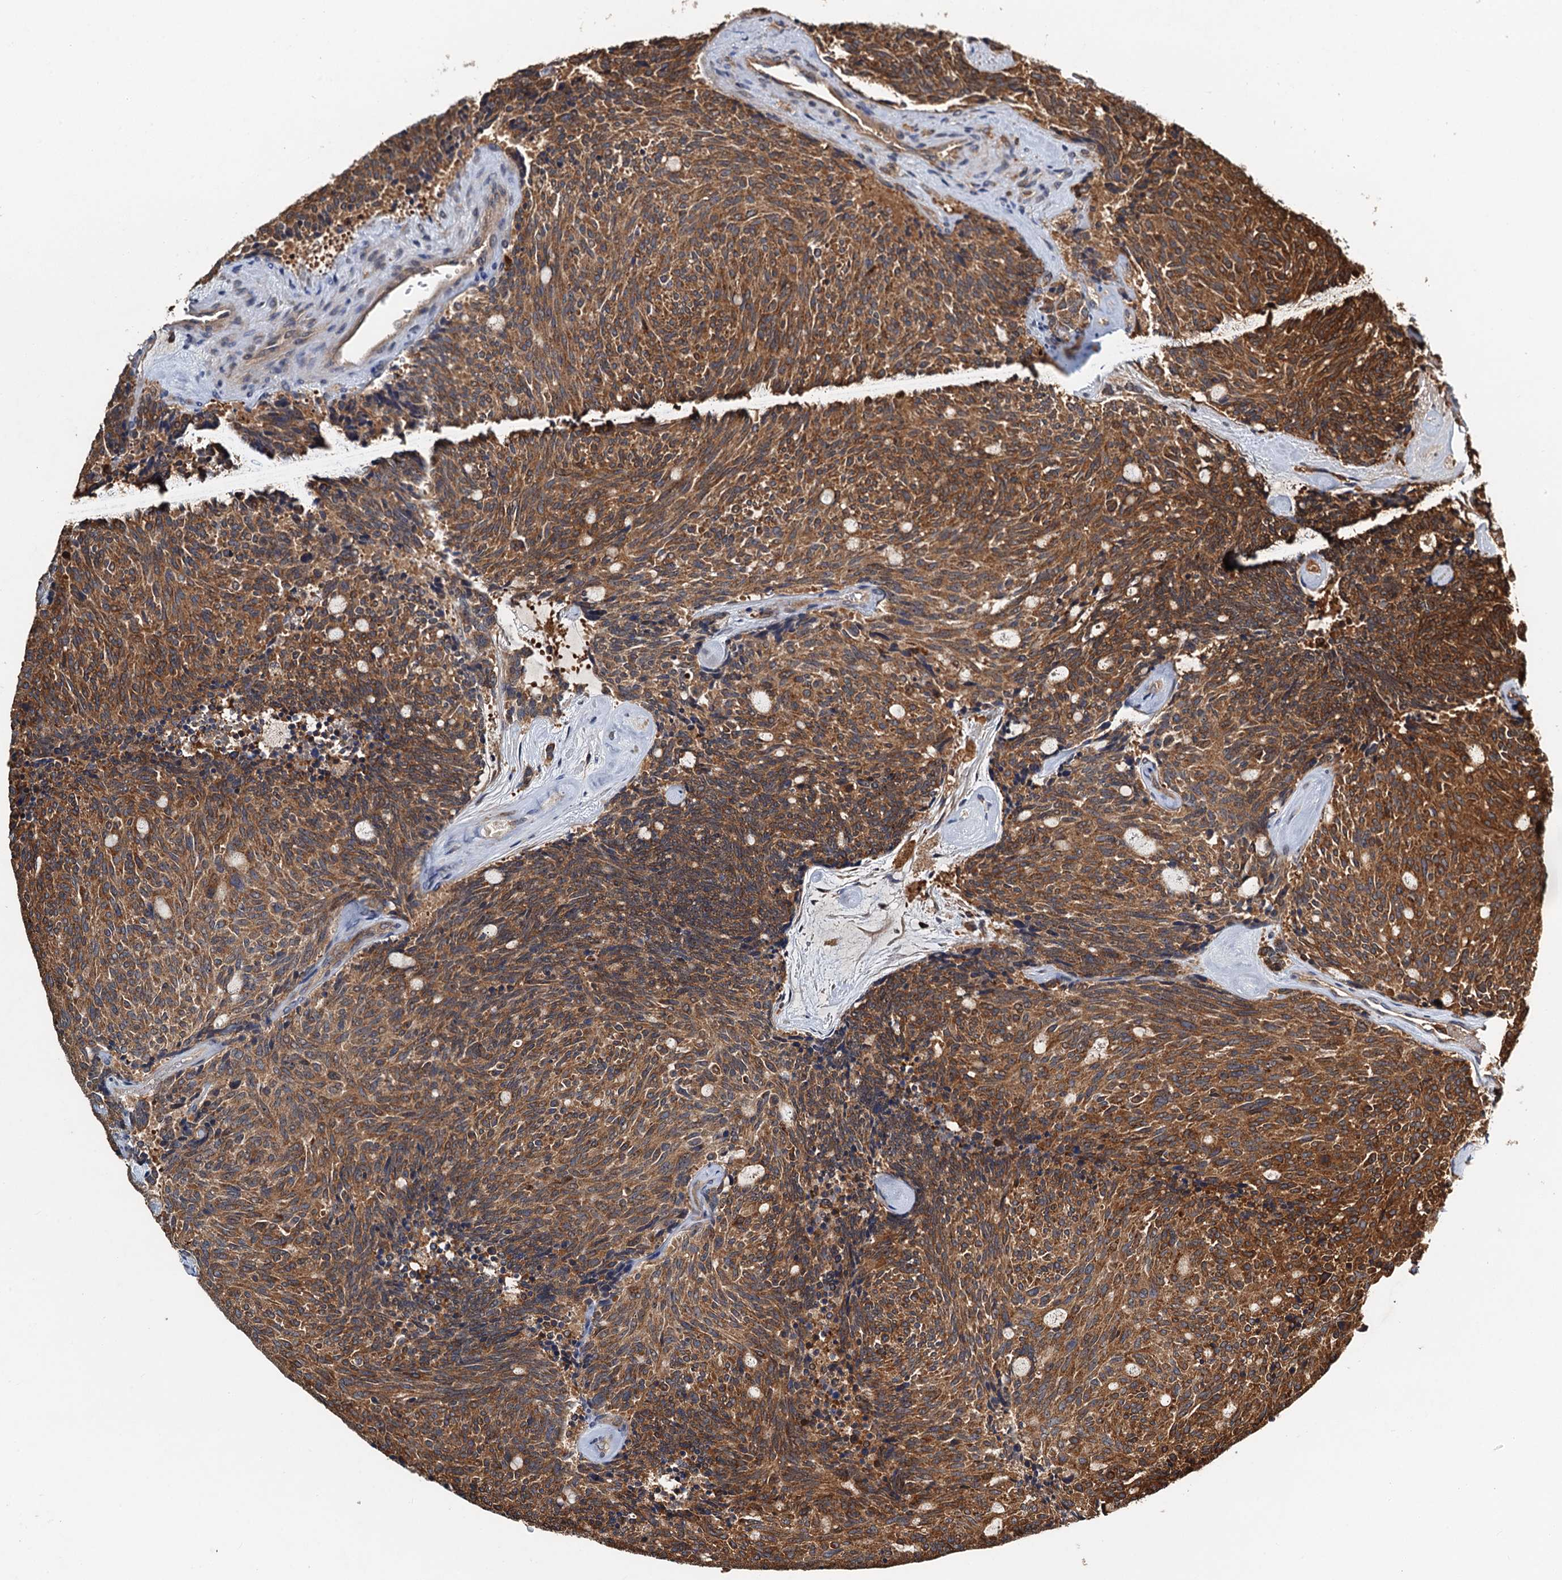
{"staining": {"intensity": "moderate", "quantity": ">75%", "location": "cytoplasmic/membranous"}, "tissue": "carcinoid", "cell_type": "Tumor cells", "image_type": "cancer", "snomed": [{"axis": "morphology", "description": "Carcinoid, malignant, NOS"}, {"axis": "topography", "description": "Pancreas"}], "caption": "DAB immunohistochemical staining of human malignant carcinoid demonstrates moderate cytoplasmic/membranous protein positivity in about >75% of tumor cells.", "gene": "USP6NL", "patient": {"sex": "female", "age": 54}}